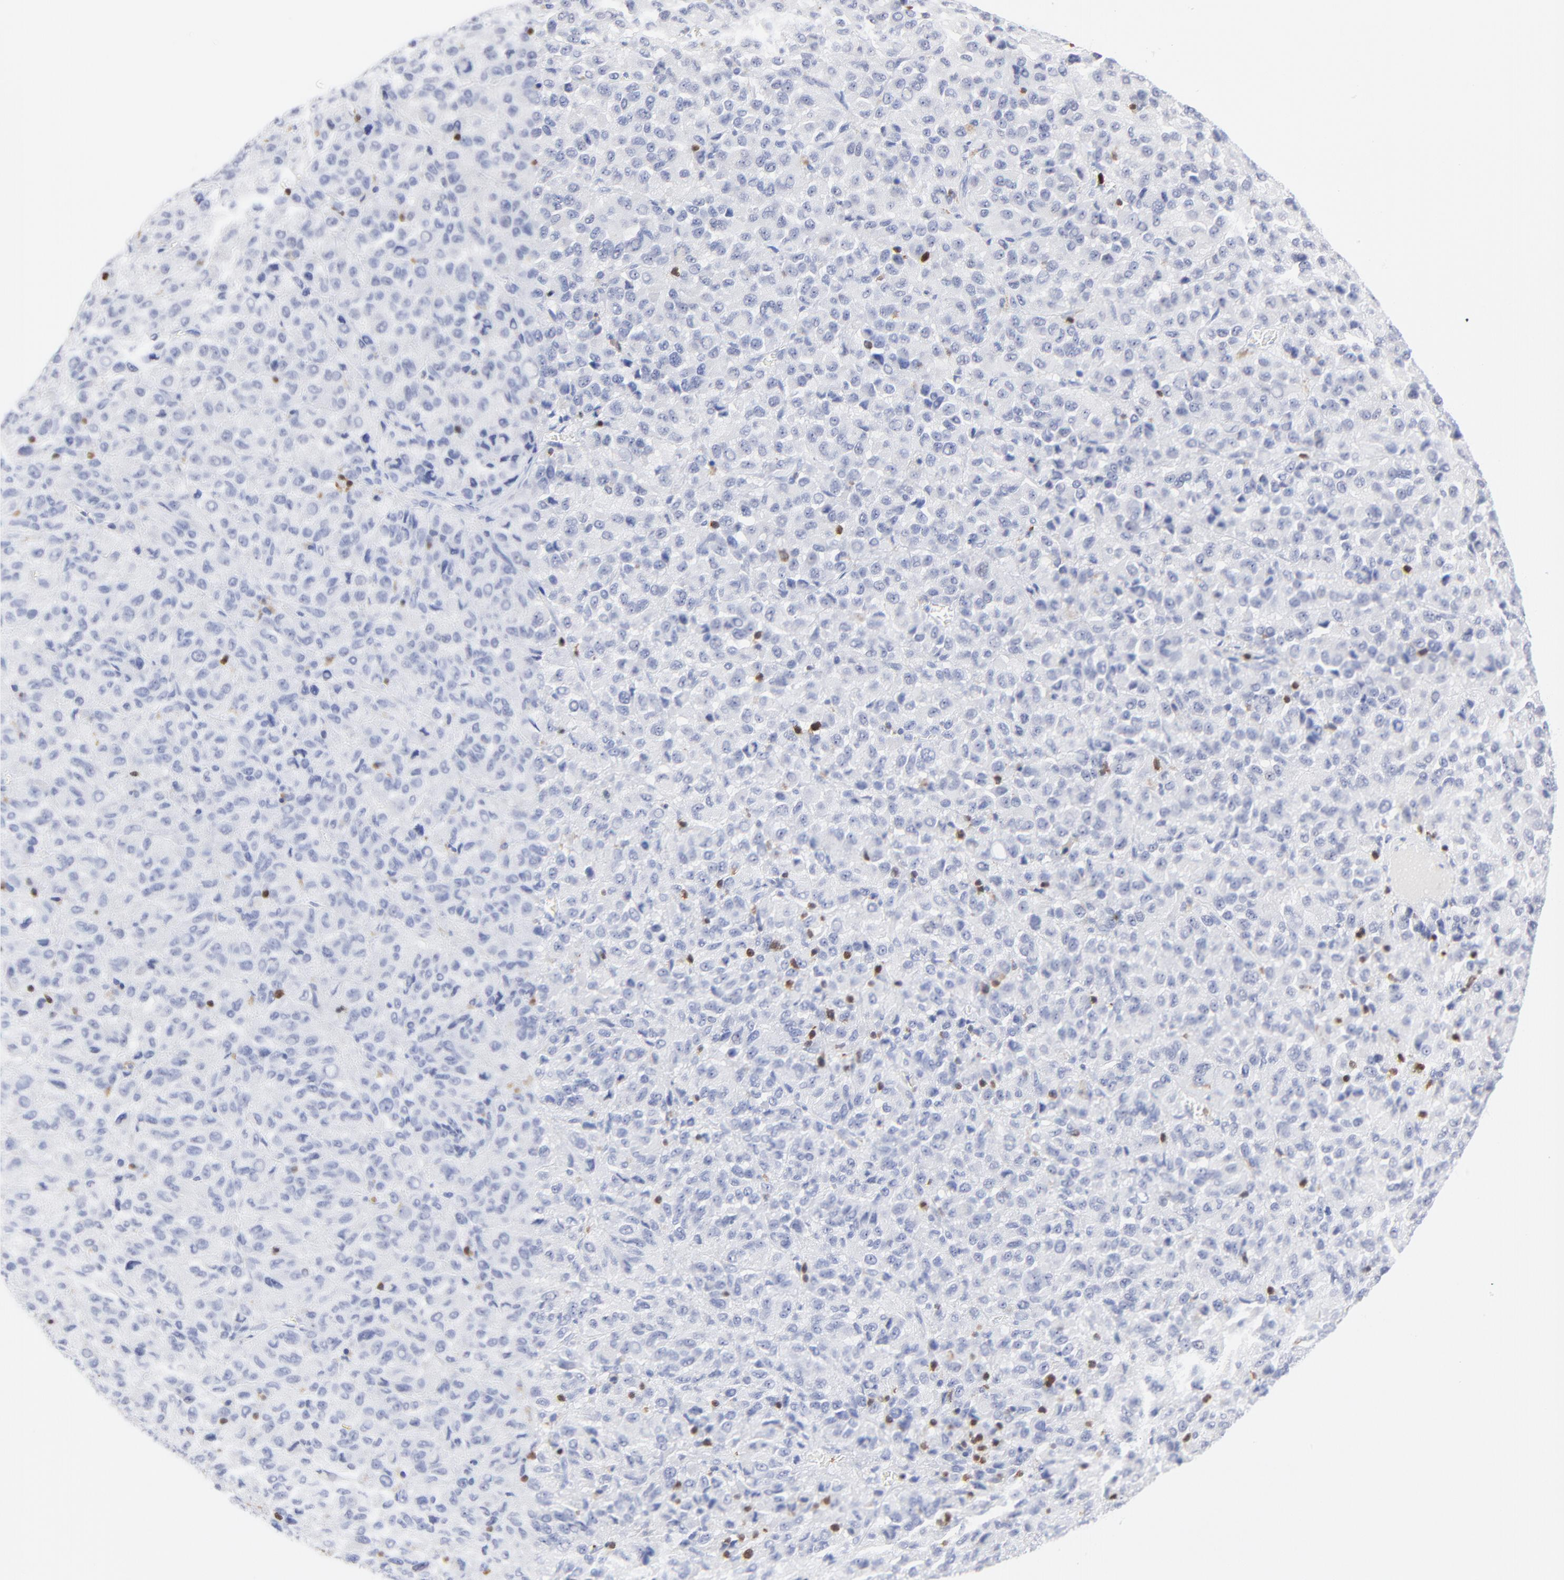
{"staining": {"intensity": "negative", "quantity": "none", "location": "none"}, "tissue": "melanoma", "cell_type": "Tumor cells", "image_type": "cancer", "snomed": [{"axis": "morphology", "description": "Malignant melanoma, Metastatic site"}, {"axis": "topography", "description": "Lung"}], "caption": "This is an IHC histopathology image of melanoma. There is no staining in tumor cells.", "gene": "ZAP70", "patient": {"sex": "male", "age": 64}}